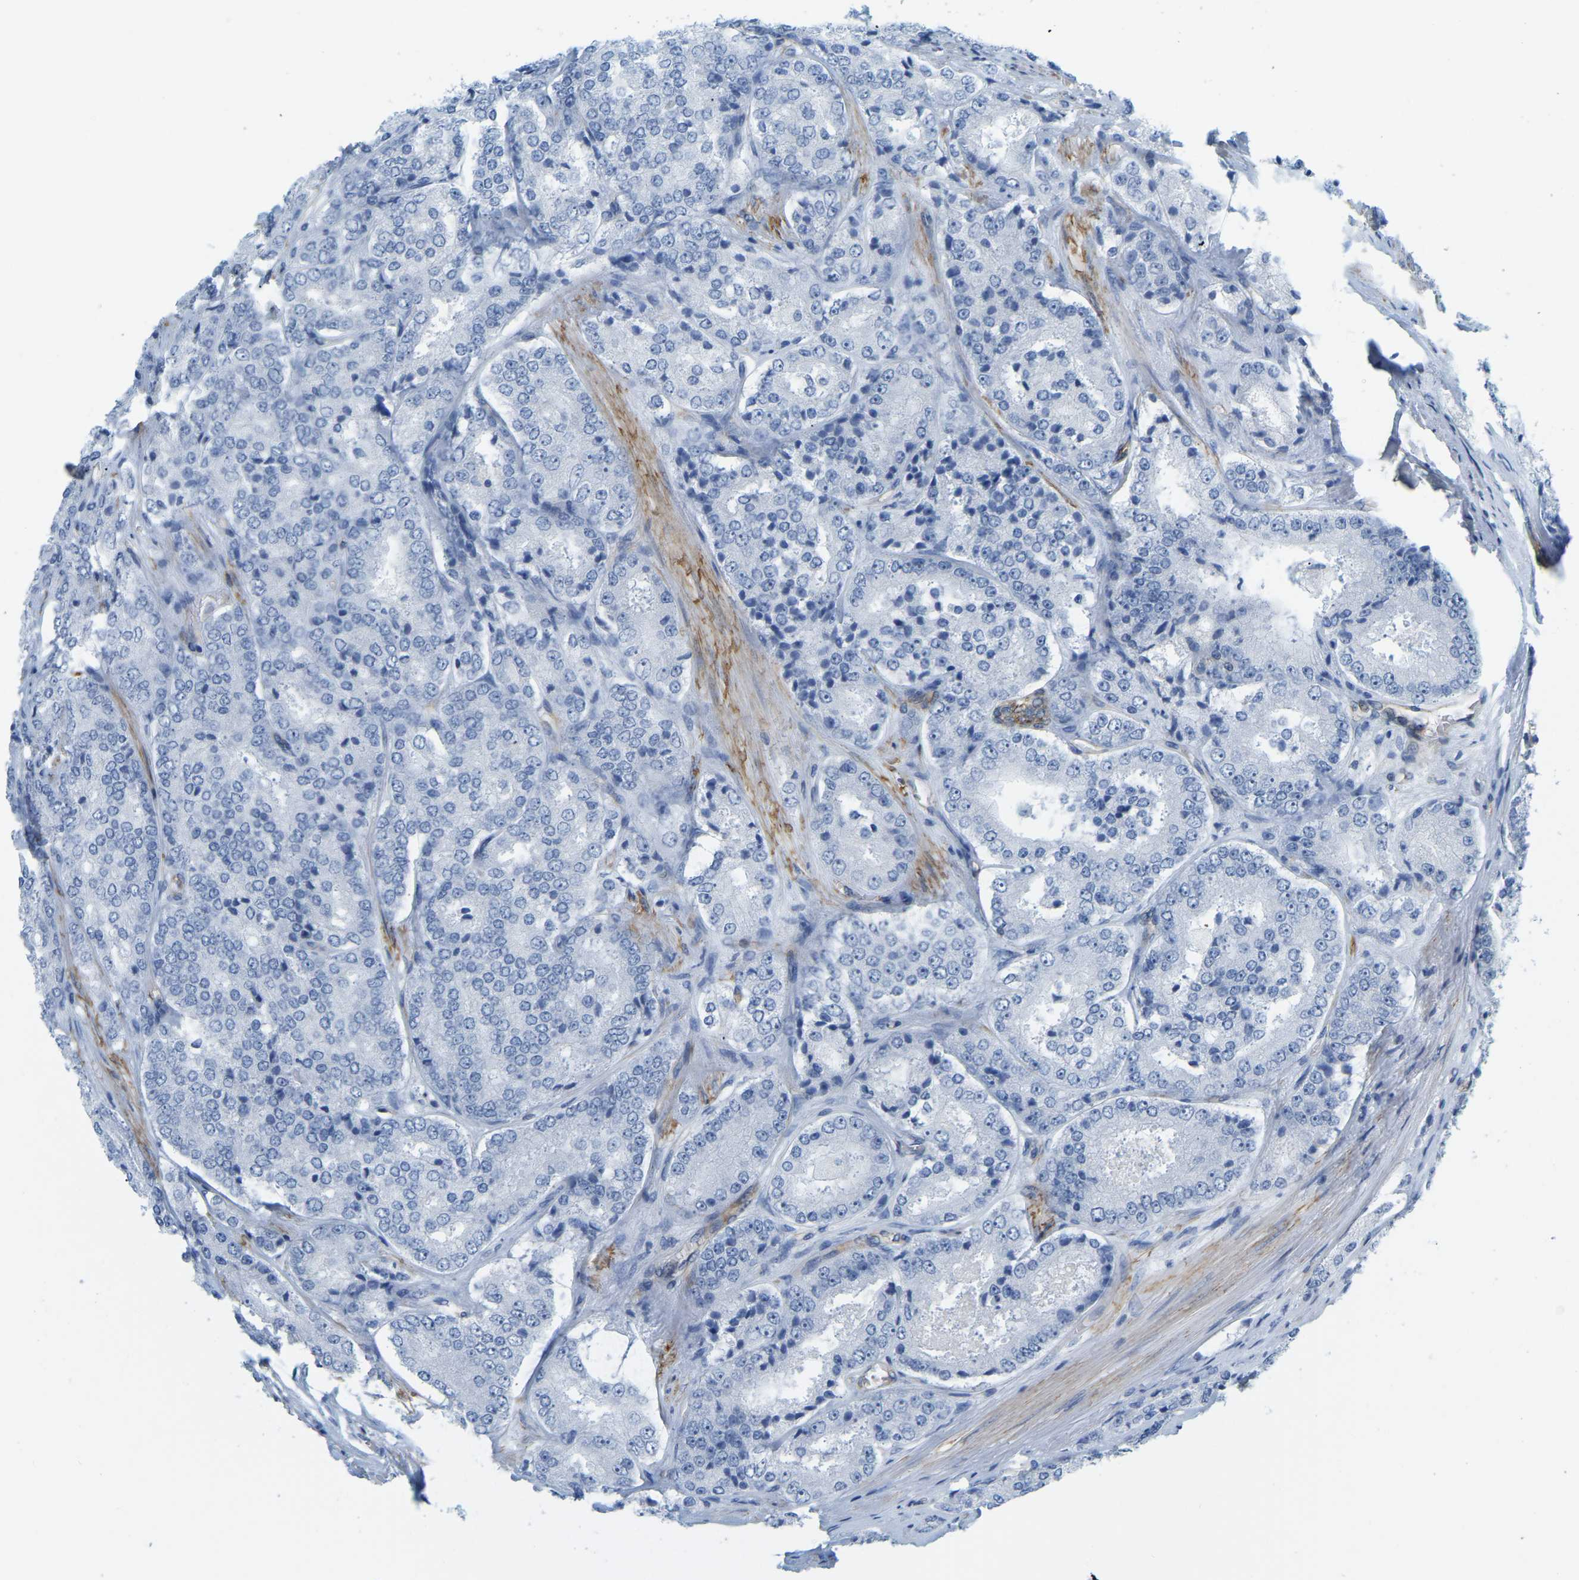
{"staining": {"intensity": "negative", "quantity": "none", "location": "none"}, "tissue": "prostate cancer", "cell_type": "Tumor cells", "image_type": "cancer", "snomed": [{"axis": "morphology", "description": "Adenocarcinoma, High grade"}, {"axis": "topography", "description": "Prostate"}], "caption": "Human prostate cancer (adenocarcinoma (high-grade)) stained for a protein using IHC demonstrates no positivity in tumor cells.", "gene": "MYL3", "patient": {"sex": "male", "age": 65}}